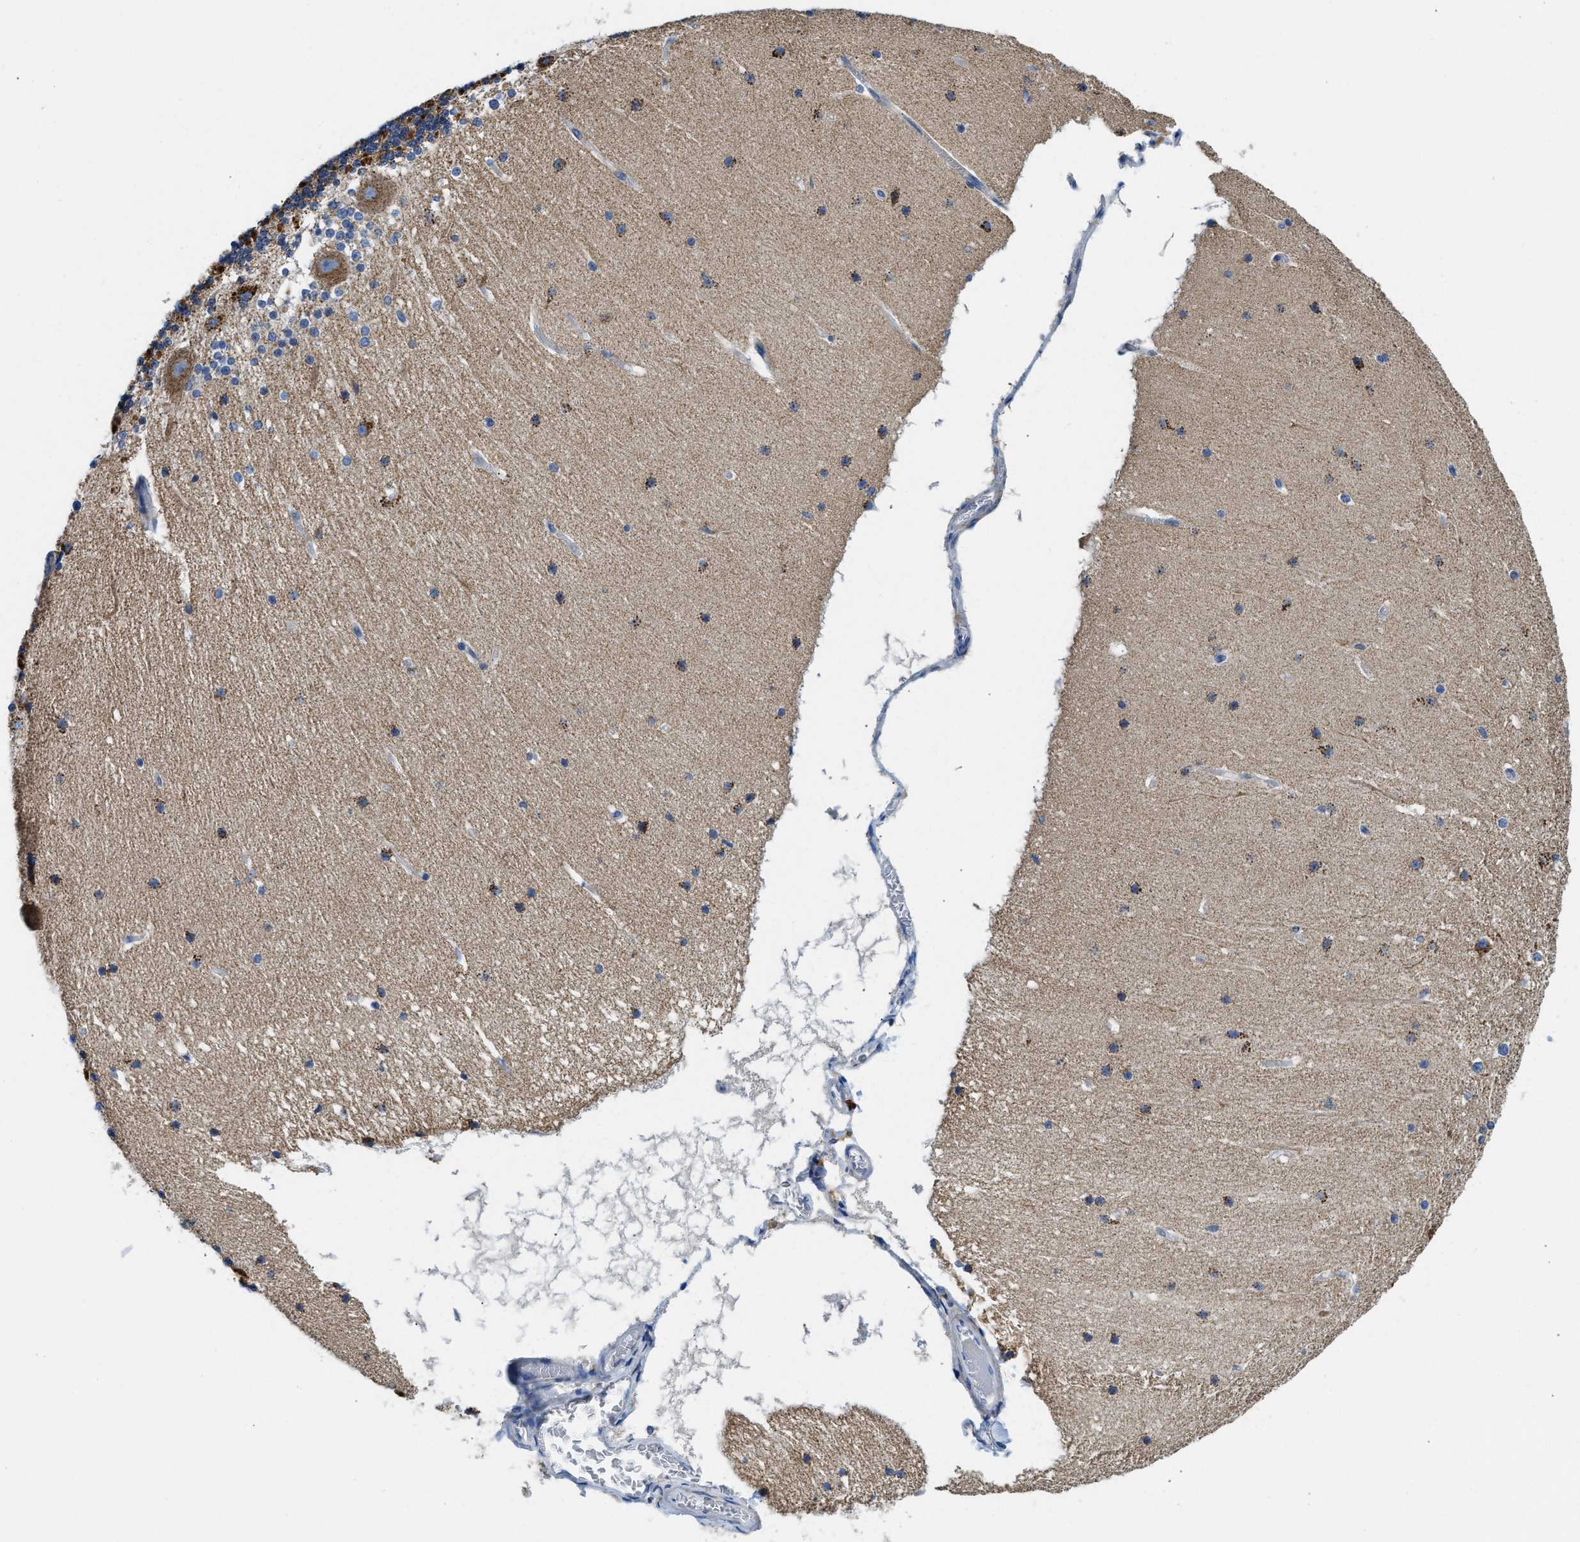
{"staining": {"intensity": "moderate", "quantity": "25%-75%", "location": "cytoplasmic/membranous"}, "tissue": "cerebellum", "cell_type": "Cells in granular layer", "image_type": "normal", "snomed": [{"axis": "morphology", "description": "Normal tissue, NOS"}, {"axis": "topography", "description": "Cerebellum"}], "caption": "DAB immunohistochemical staining of unremarkable cerebellum exhibits moderate cytoplasmic/membranous protein staining in about 25%-75% of cells in granular layer. The staining was performed using DAB (3,3'-diaminobenzidine) to visualize the protein expression in brown, while the nuclei were stained in blue with hematoxylin (Magnification: 20x).", "gene": "SLC25A13", "patient": {"sex": "female", "age": 19}}